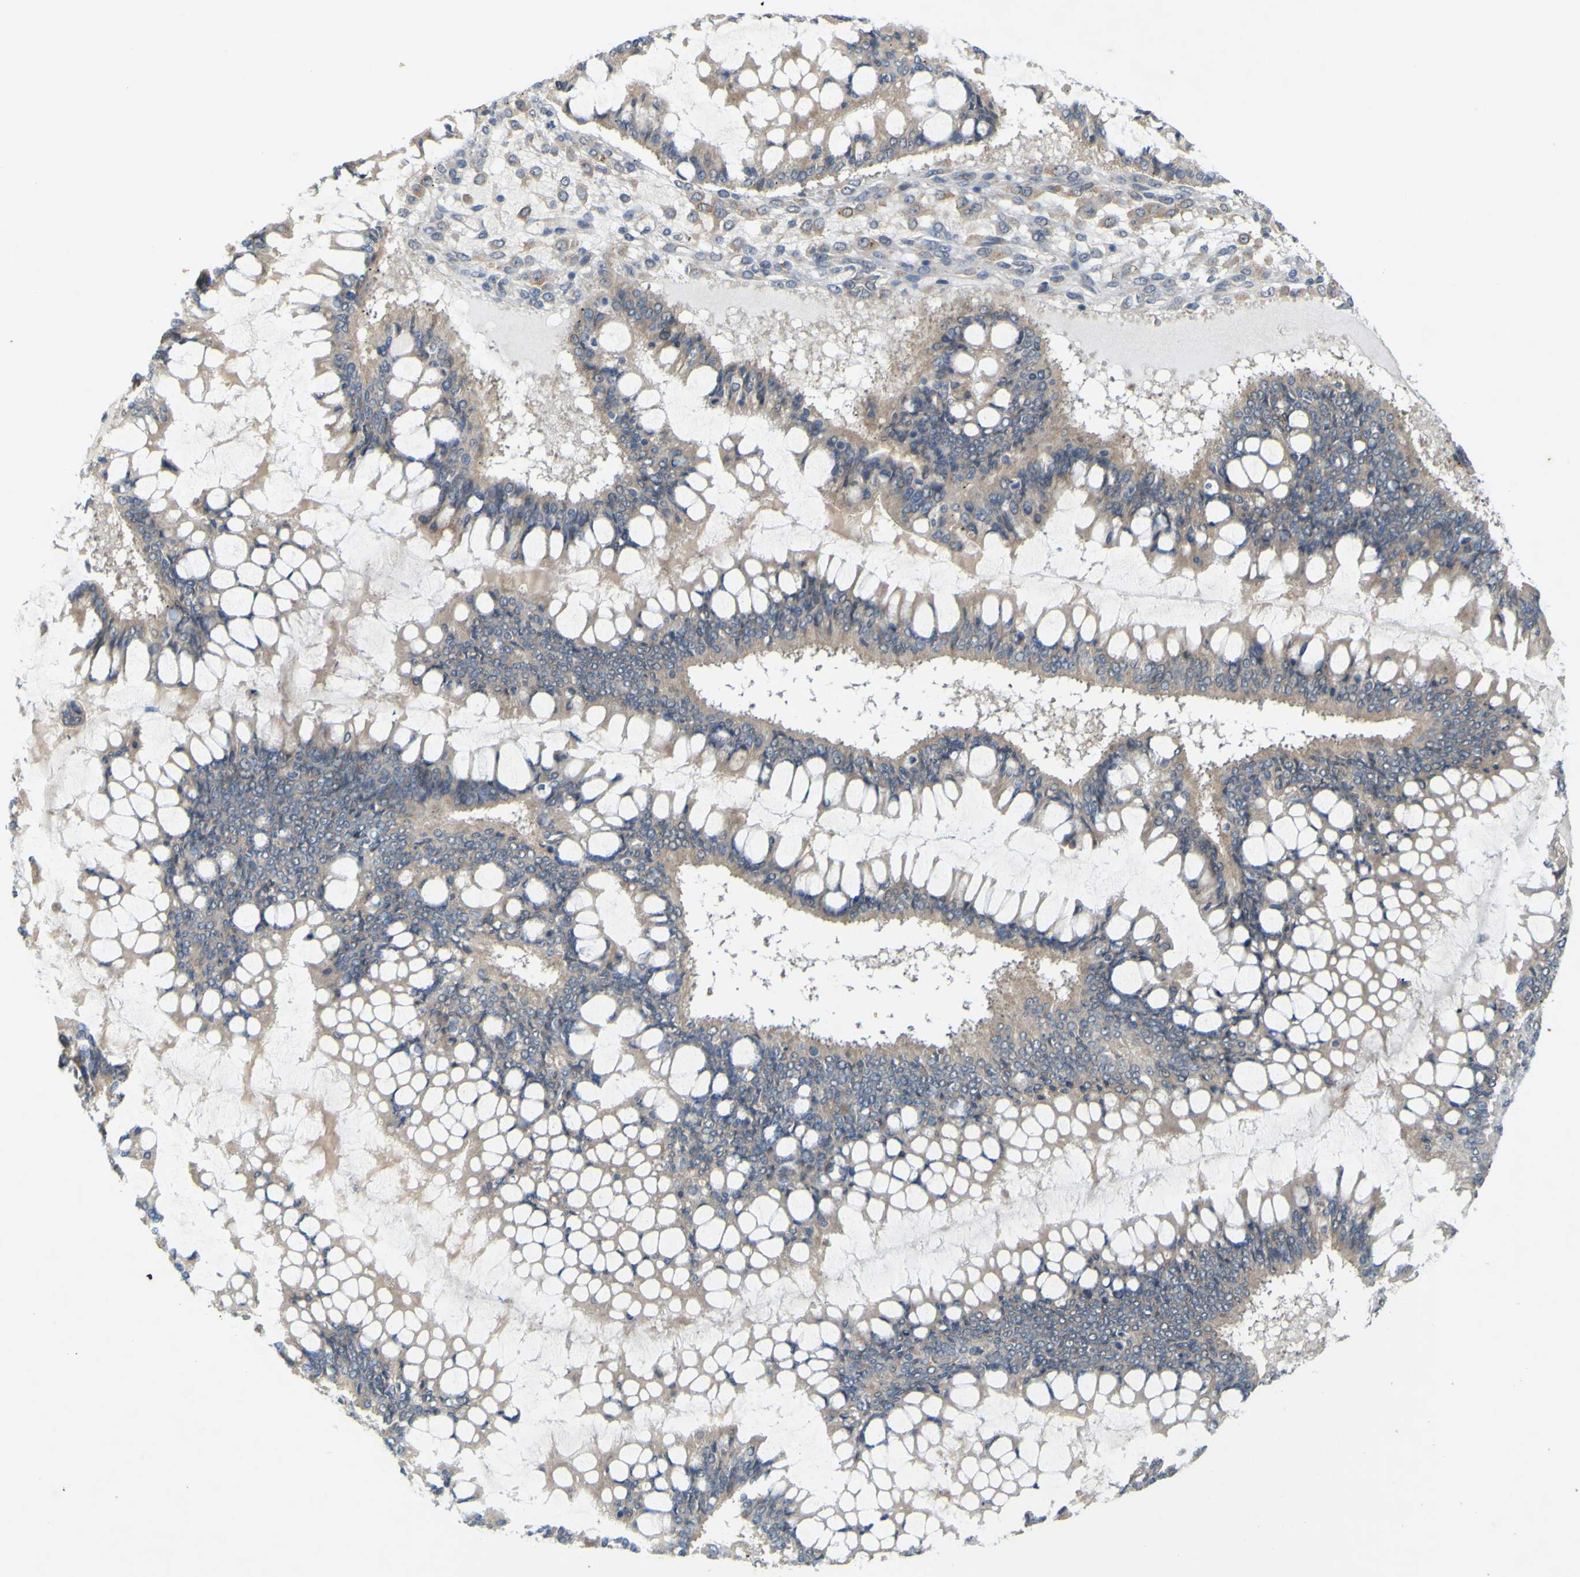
{"staining": {"intensity": "weak", "quantity": "25%-75%", "location": "cytoplasmic/membranous"}, "tissue": "ovarian cancer", "cell_type": "Tumor cells", "image_type": "cancer", "snomed": [{"axis": "morphology", "description": "Cystadenocarcinoma, mucinous, NOS"}, {"axis": "topography", "description": "Ovary"}], "caption": "Weak cytoplasmic/membranous expression for a protein is present in about 25%-75% of tumor cells of ovarian cancer (mucinous cystadenocarcinoma) using IHC.", "gene": "IGF2R", "patient": {"sex": "female", "age": 73}}